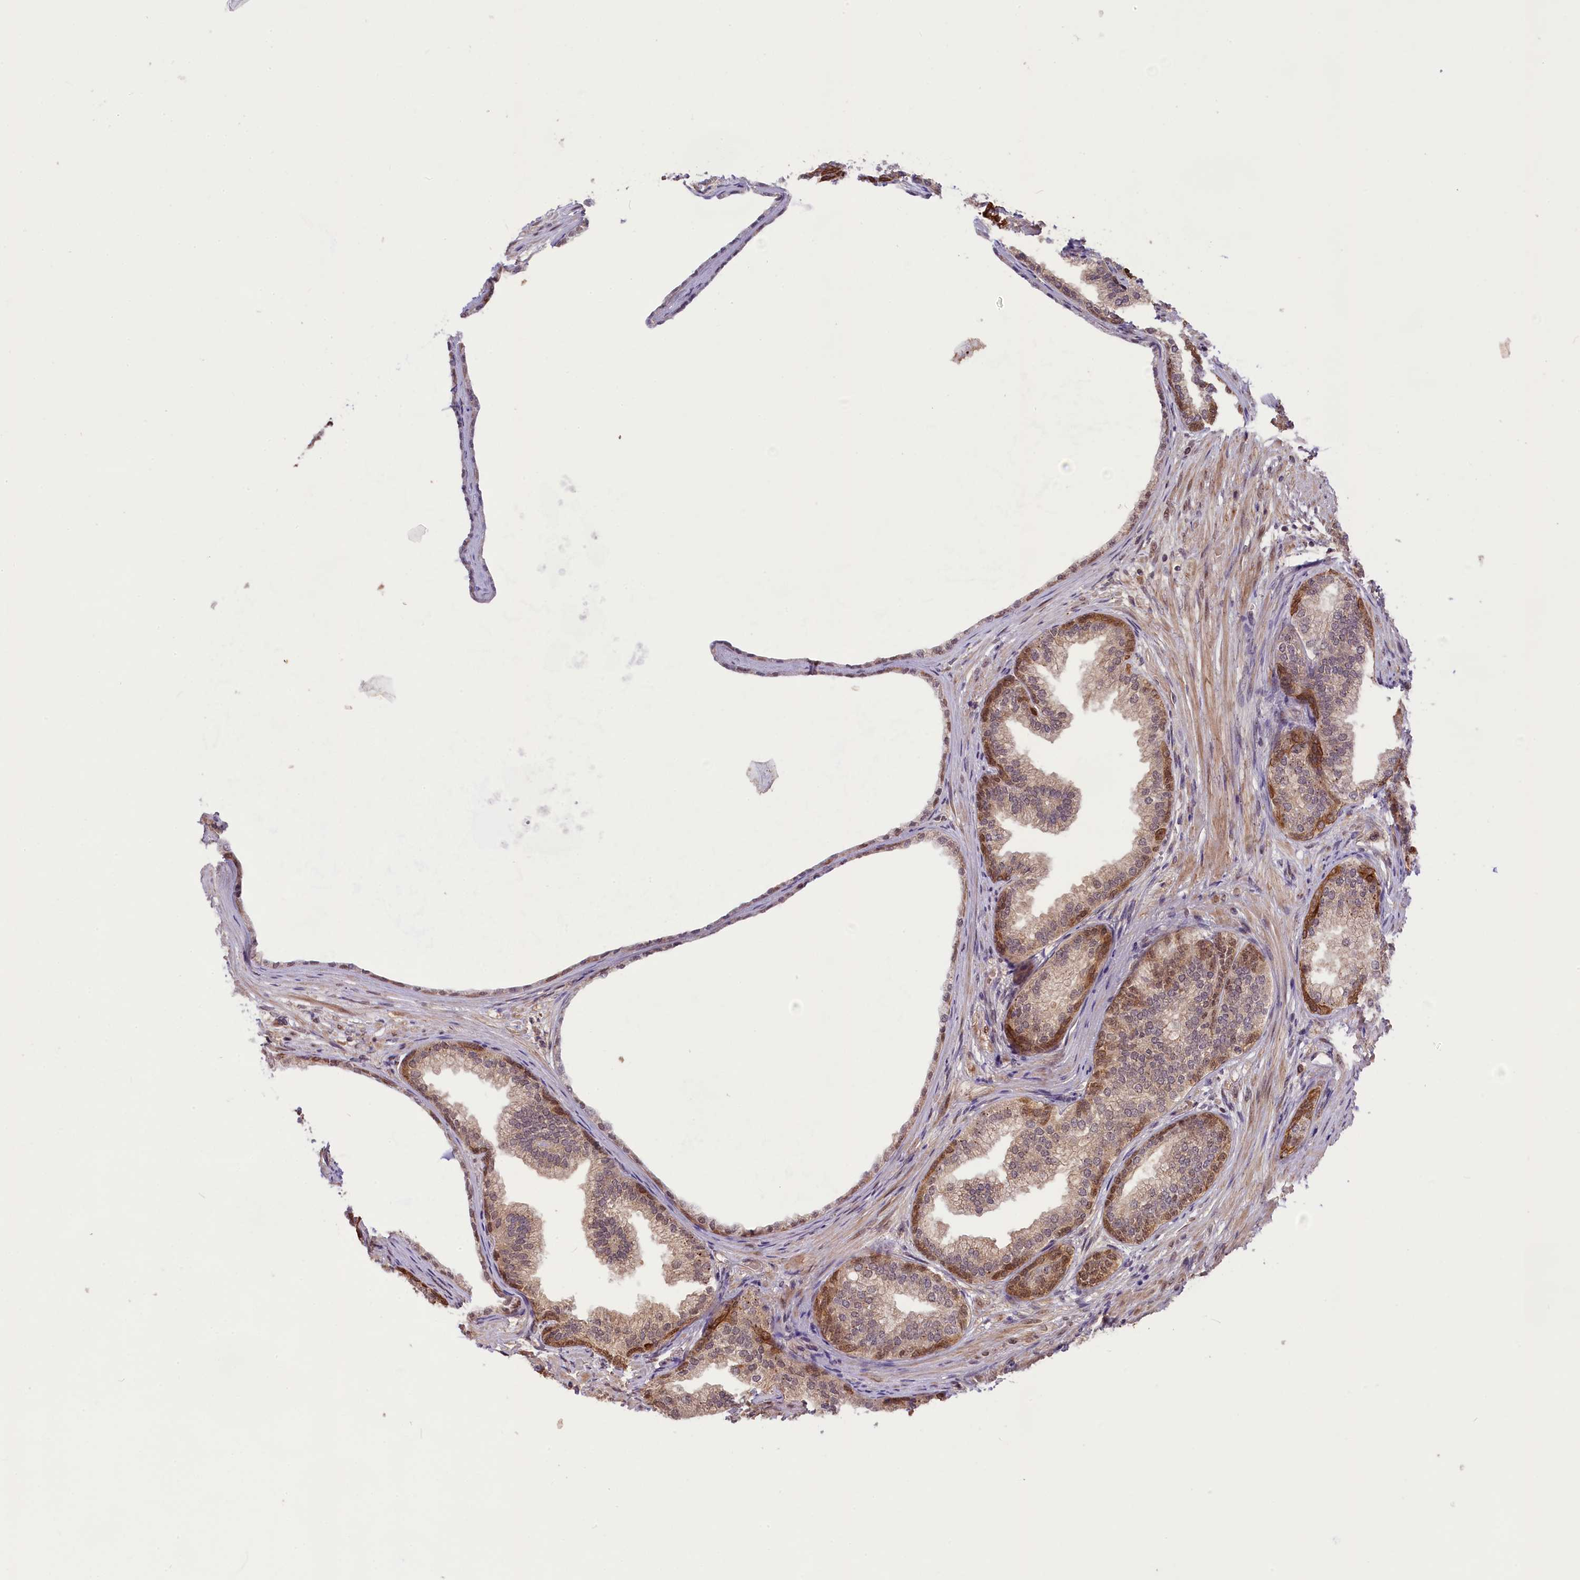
{"staining": {"intensity": "strong", "quantity": "25%-75%", "location": "cytoplasmic/membranous,nuclear"}, "tissue": "prostate", "cell_type": "Glandular cells", "image_type": "normal", "snomed": [{"axis": "morphology", "description": "Normal tissue, NOS"}, {"axis": "topography", "description": "Prostate"}], "caption": "Strong cytoplasmic/membranous,nuclear positivity for a protein is identified in approximately 25%-75% of glandular cells of unremarkable prostate using IHC.", "gene": "CARD8", "patient": {"sex": "male", "age": 76}}